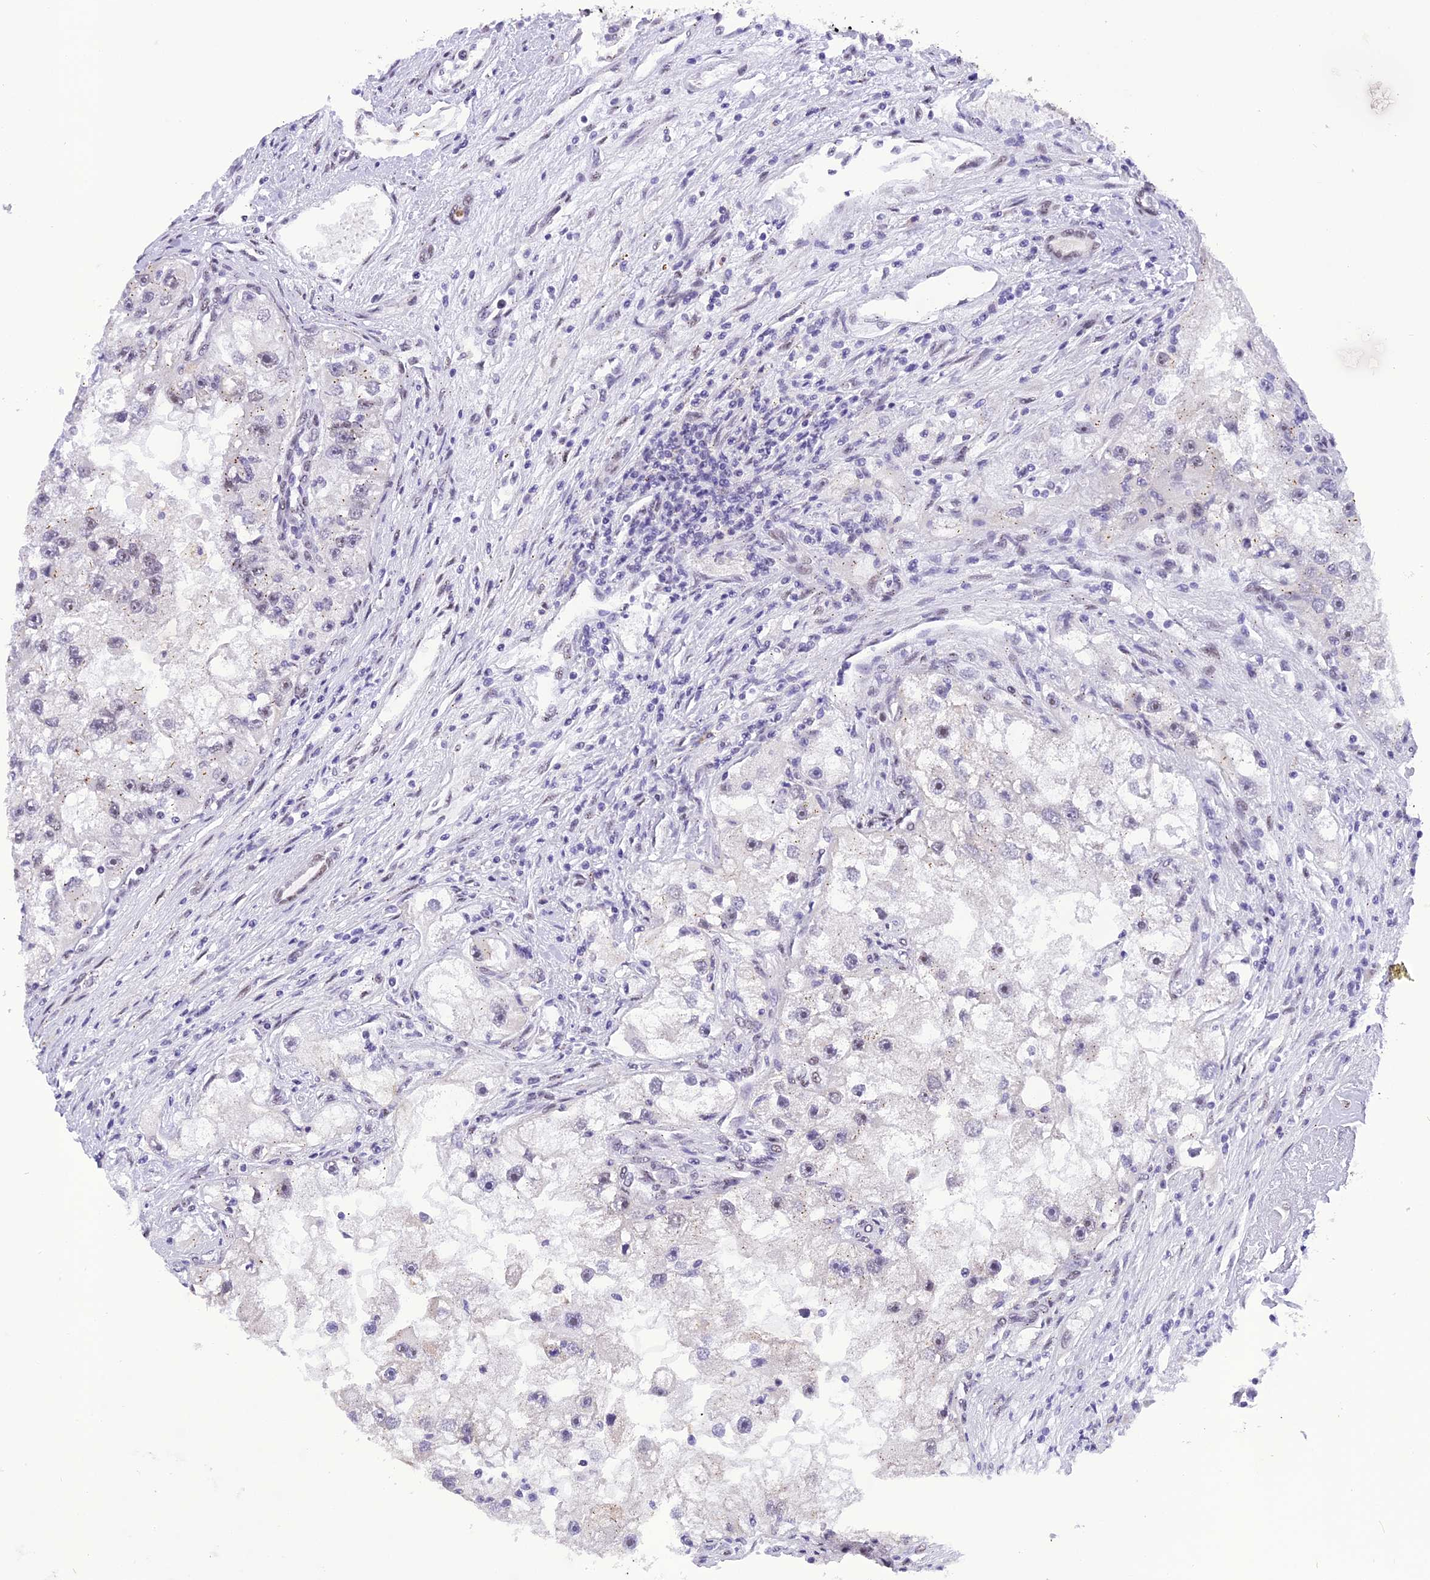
{"staining": {"intensity": "weak", "quantity": "<25%", "location": "nuclear"}, "tissue": "renal cancer", "cell_type": "Tumor cells", "image_type": "cancer", "snomed": [{"axis": "morphology", "description": "Adenocarcinoma, NOS"}, {"axis": "topography", "description": "Kidney"}], "caption": "A photomicrograph of adenocarcinoma (renal) stained for a protein exhibits no brown staining in tumor cells.", "gene": "IRF2BP1", "patient": {"sex": "male", "age": 63}}